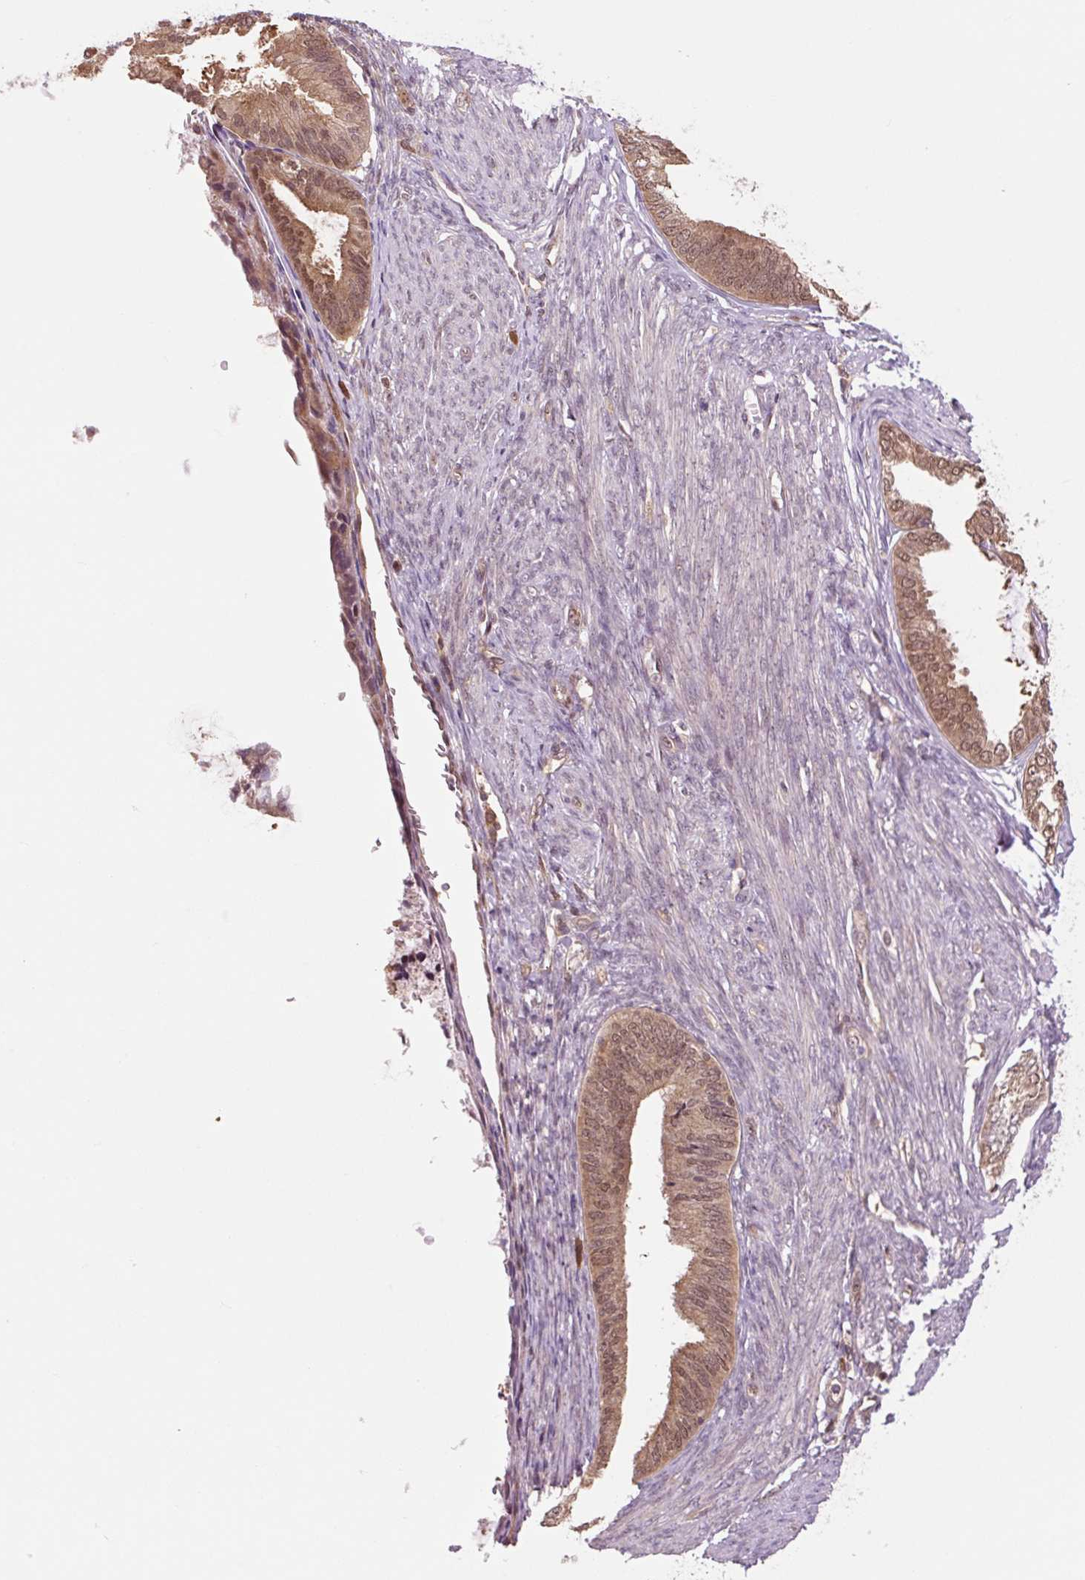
{"staining": {"intensity": "moderate", "quantity": ">75%", "location": "cytoplasmic/membranous,nuclear"}, "tissue": "endometrial cancer", "cell_type": "Tumor cells", "image_type": "cancer", "snomed": [{"axis": "morphology", "description": "Adenocarcinoma, NOS"}, {"axis": "topography", "description": "Endometrium"}], "caption": "Human adenocarcinoma (endometrial) stained for a protein (brown) displays moderate cytoplasmic/membranous and nuclear positive staining in approximately >75% of tumor cells.", "gene": "TPT1", "patient": {"sex": "female", "age": 86}}